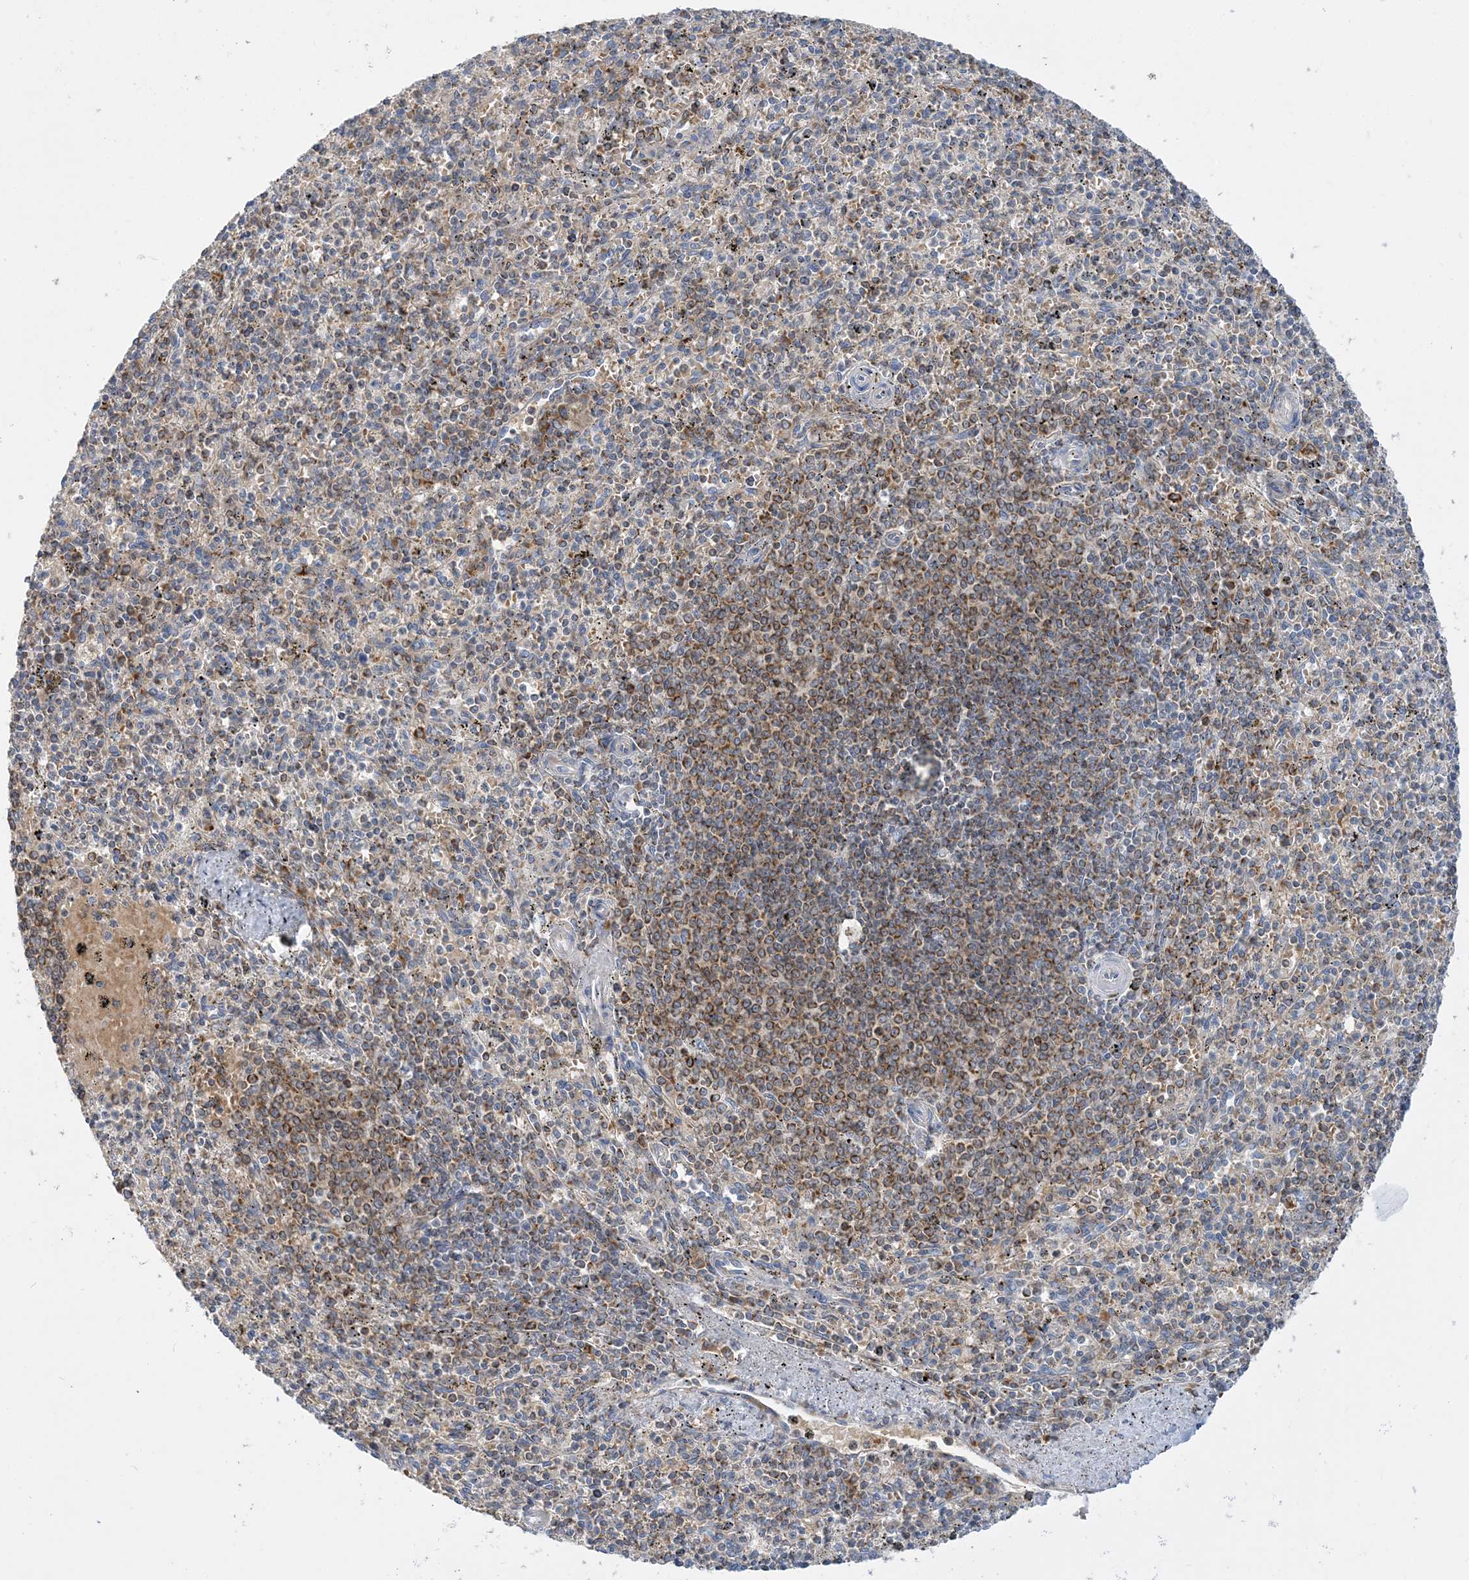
{"staining": {"intensity": "moderate", "quantity": "25%-75%", "location": "cytoplasmic/membranous"}, "tissue": "spleen", "cell_type": "Cells in red pulp", "image_type": "normal", "snomed": [{"axis": "morphology", "description": "Normal tissue, NOS"}, {"axis": "topography", "description": "Spleen"}], "caption": "Immunohistochemistry (DAB (3,3'-diaminobenzidine)) staining of normal spleen demonstrates moderate cytoplasmic/membranous protein staining in approximately 25%-75% of cells in red pulp. Ihc stains the protein of interest in brown and the nuclei are stained blue.", "gene": "FAM114A2", "patient": {"sex": "male", "age": 72}}